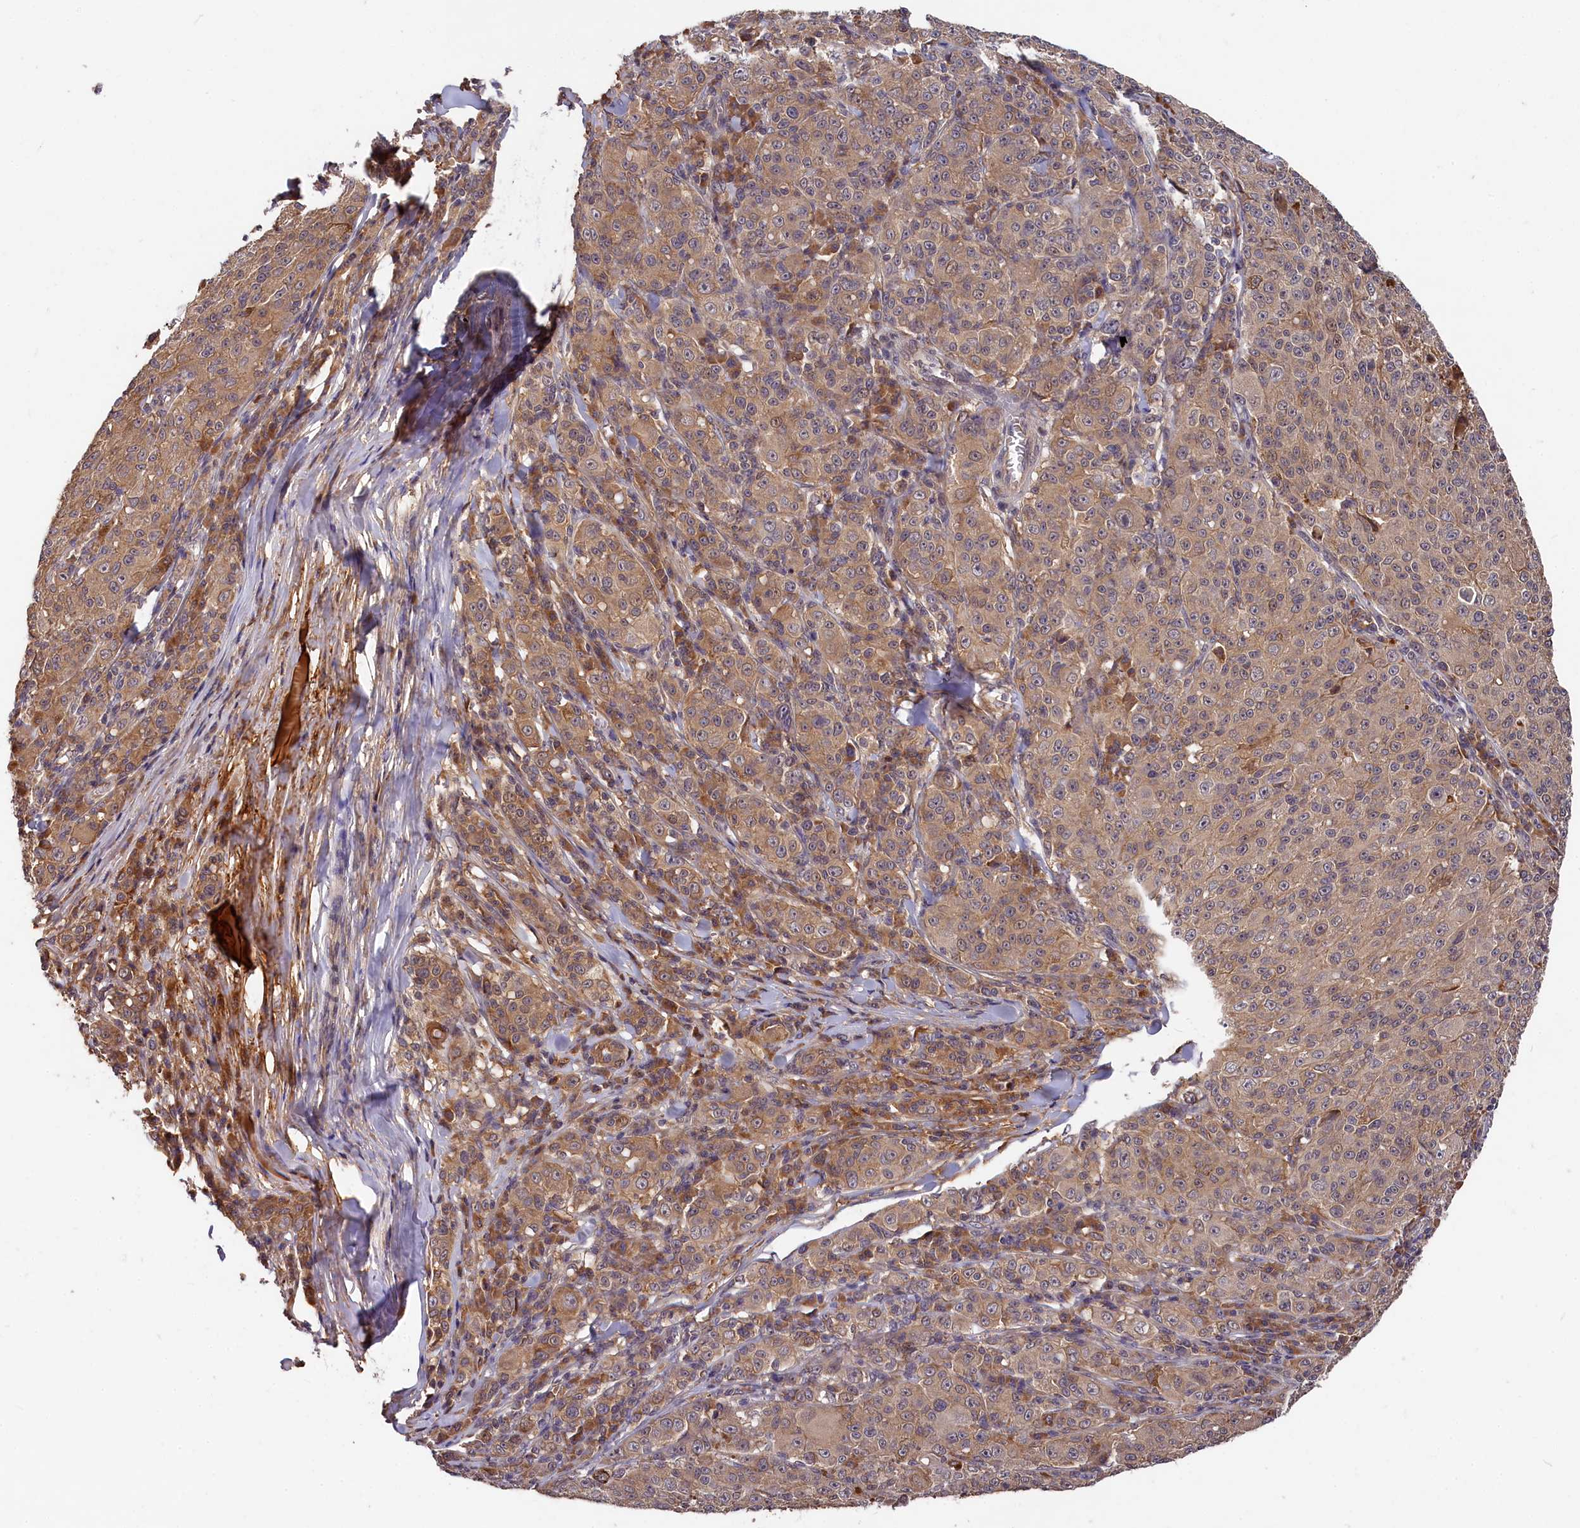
{"staining": {"intensity": "moderate", "quantity": "25%-75%", "location": "cytoplasmic/membranous"}, "tissue": "melanoma", "cell_type": "Tumor cells", "image_type": "cancer", "snomed": [{"axis": "morphology", "description": "Malignant melanoma, NOS"}, {"axis": "topography", "description": "Skin"}], "caption": "Approximately 25%-75% of tumor cells in malignant melanoma exhibit moderate cytoplasmic/membranous protein expression as visualized by brown immunohistochemical staining.", "gene": "ITIH1", "patient": {"sex": "female", "age": 52}}